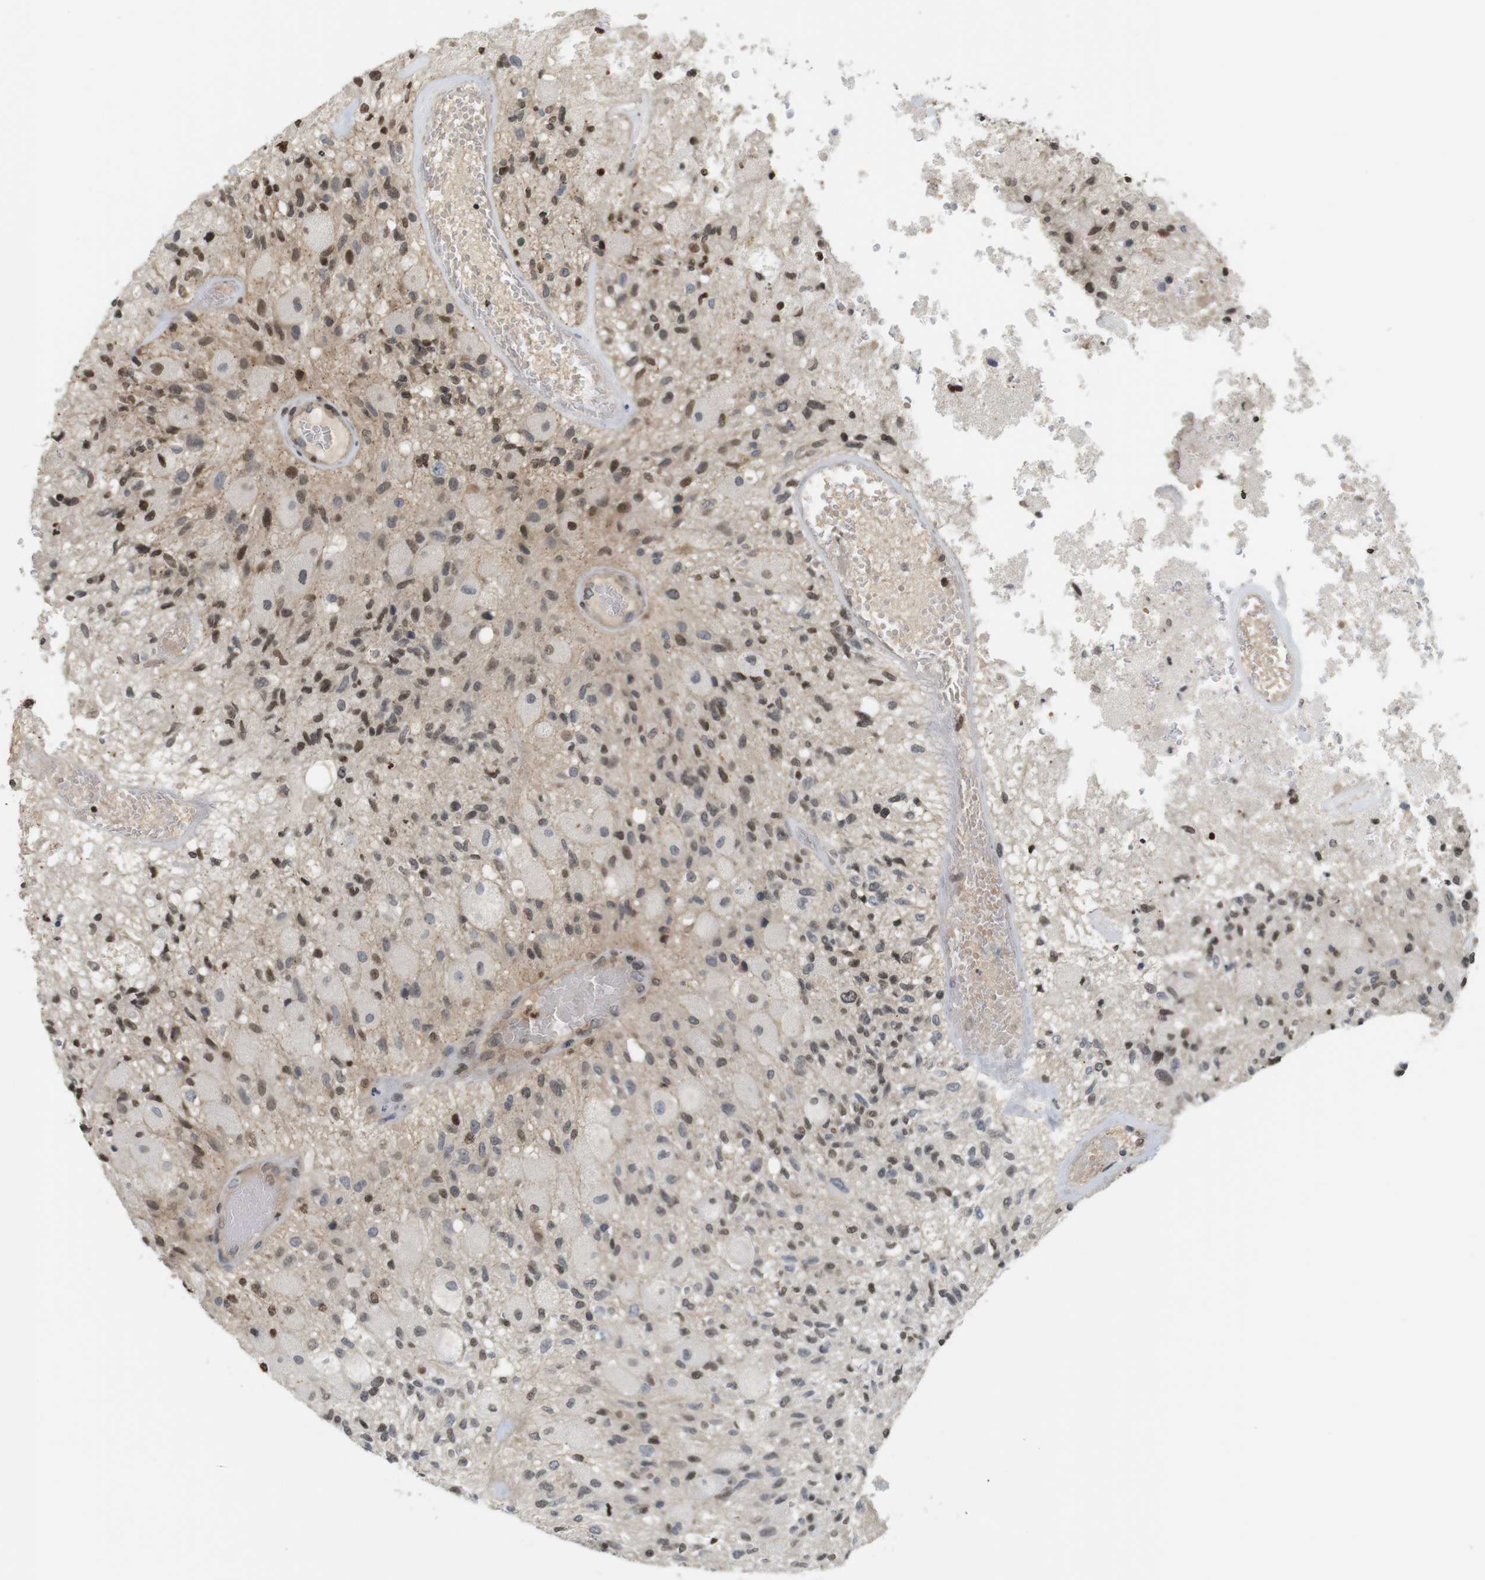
{"staining": {"intensity": "moderate", "quantity": "<25%", "location": "nuclear"}, "tissue": "glioma", "cell_type": "Tumor cells", "image_type": "cancer", "snomed": [{"axis": "morphology", "description": "Normal tissue, NOS"}, {"axis": "morphology", "description": "Glioma, malignant, High grade"}, {"axis": "topography", "description": "Cerebral cortex"}], "caption": "Glioma stained with a protein marker exhibits moderate staining in tumor cells.", "gene": "MBD1", "patient": {"sex": "male", "age": 77}}